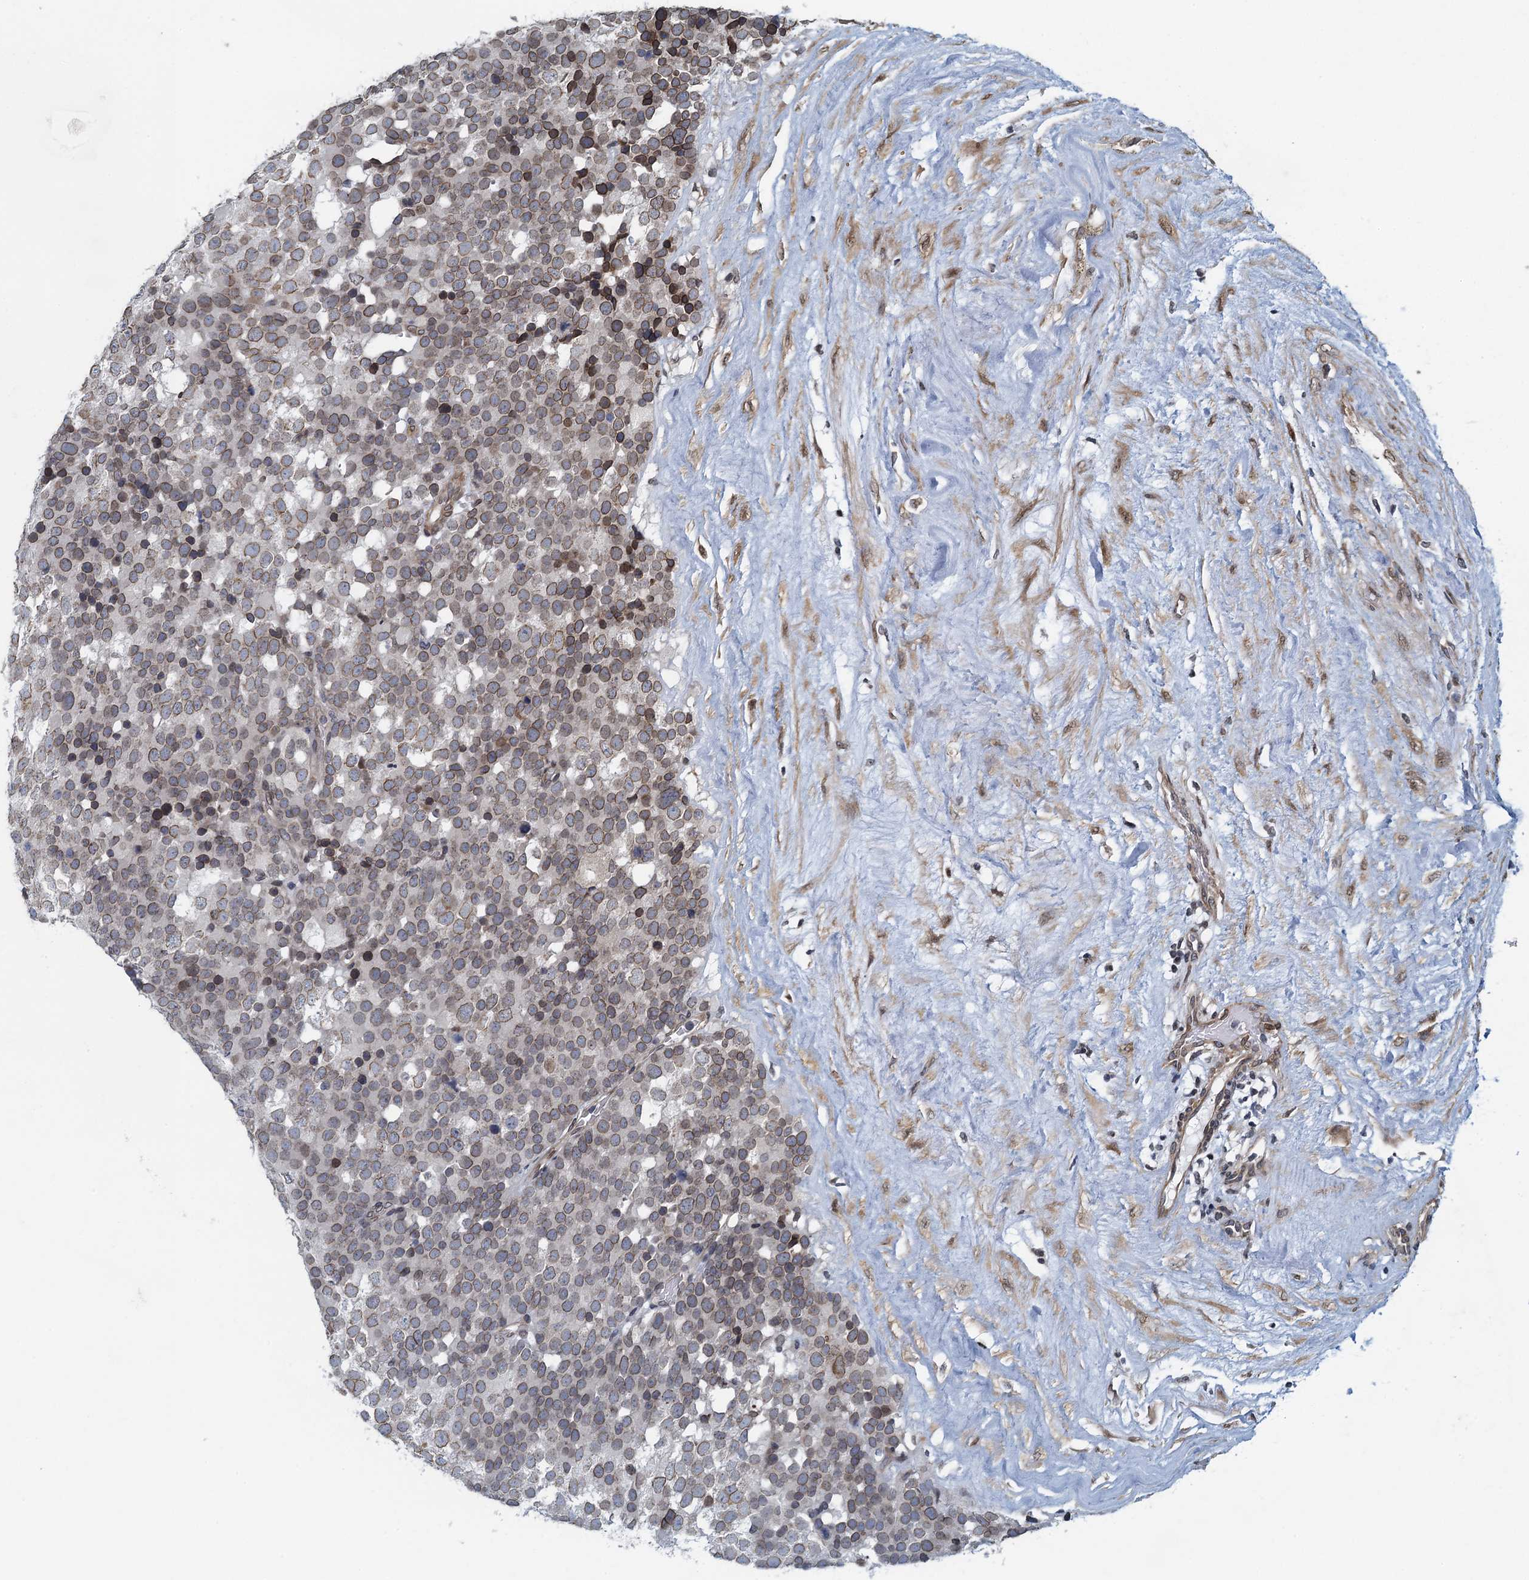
{"staining": {"intensity": "weak", "quantity": "25%-75%", "location": "cytoplasmic/membranous,nuclear"}, "tissue": "testis cancer", "cell_type": "Tumor cells", "image_type": "cancer", "snomed": [{"axis": "morphology", "description": "Seminoma, NOS"}, {"axis": "topography", "description": "Testis"}], "caption": "About 25%-75% of tumor cells in testis seminoma demonstrate weak cytoplasmic/membranous and nuclear protein expression as visualized by brown immunohistochemical staining.", "gene": "CCDC34", "patient": {"sex": "male", "age": 71}}